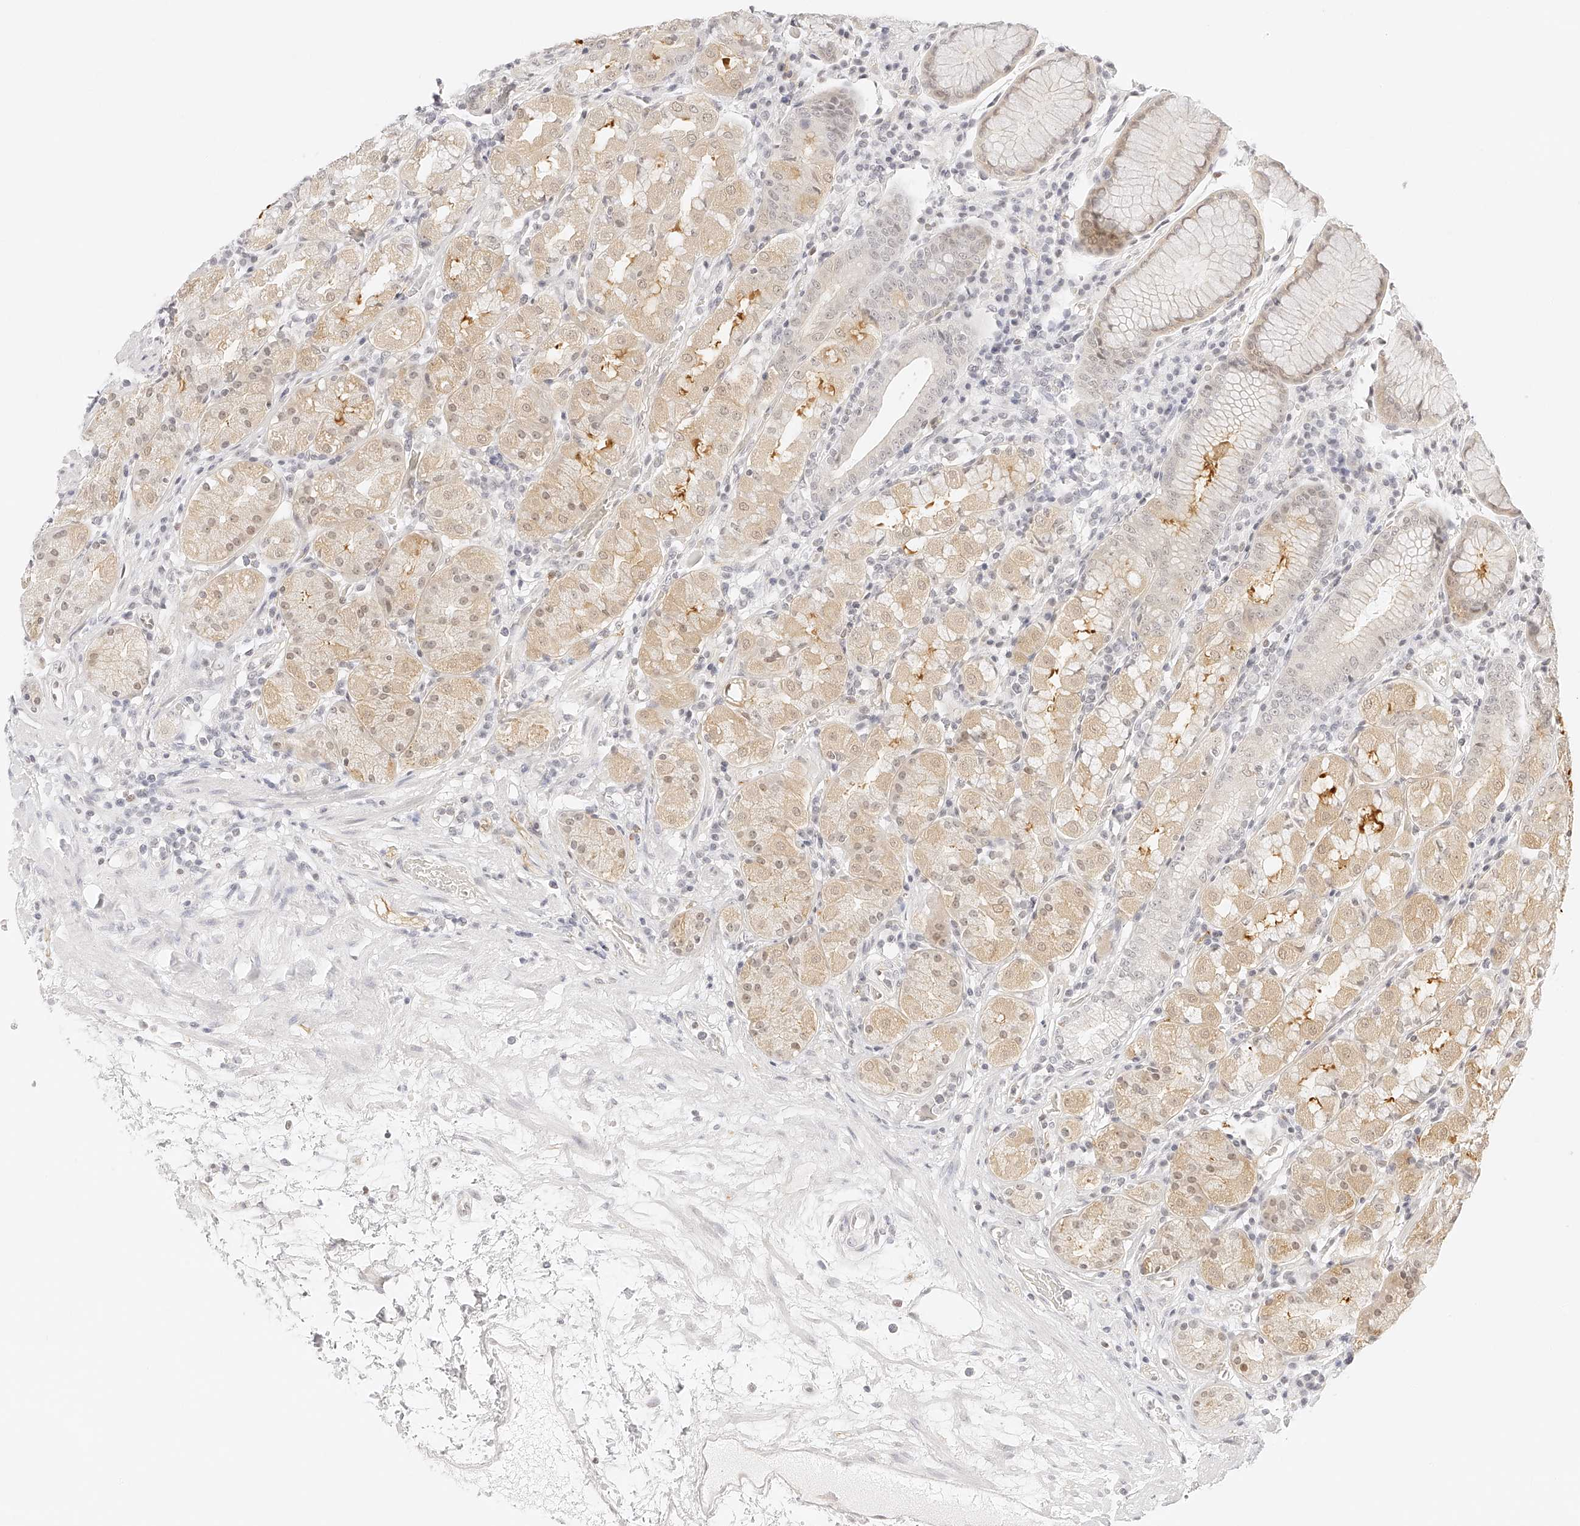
{"staining": {"intensity": "weak", "quantity": "25%-75%", "location": "cytoplasmic/membranous"}, "tissue": "stomach", "cell_type": "Glandular cells", "image_type": "normal", "snomed": [{"axis": "morphology", "description": "Normal tissue, NOS"}, {"axis": "topography", "description": "Stomach, lower"}], "caption": "Immunohistochemistry (IHC) photomicrograph of benign stomach: human stomach stained using immunohistochemistry (IHC) reveals low levels of weak protein expression localized specifically in the cytoplasmic/membranous of glandular cells, appearing as a cytoplasmic/membranous brown color.", "gene": "ZFP69", "patient": {"sex": "female", "age": 56}}